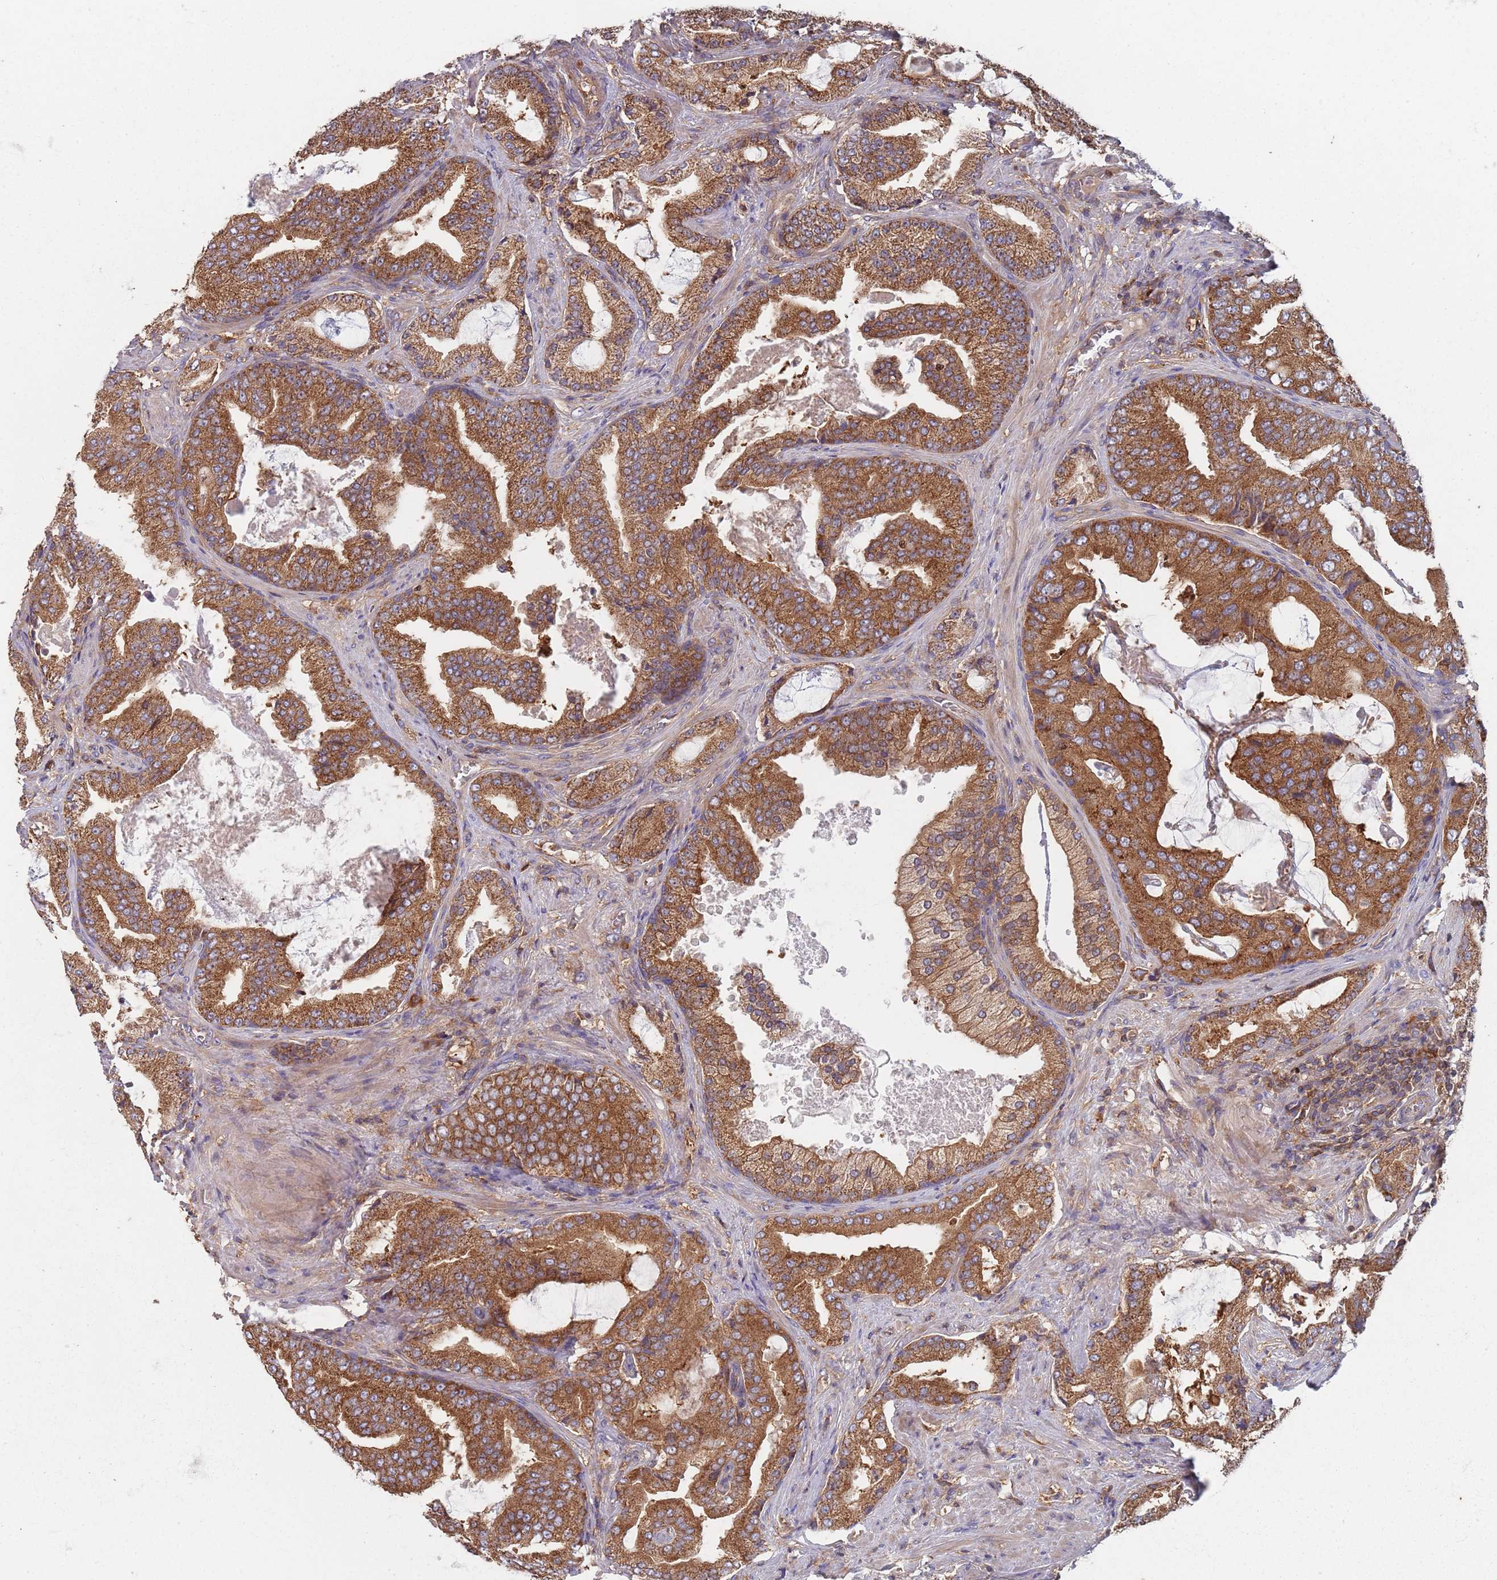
{"staining": {"intensity": "strong", "quantity": ">75%", "location": "cytoplasmic/membranous"}, "tissue": "prostate cancer", "cell_type": "Tumor cells", "image_type": "cancer", "snomed": [{"axis": "morphology", "description": "Adenocarcinoma, High grade"}, {"axis": "topography", "description": "Prostate"}], "caption": "This is an image of immunohistochemistry (IHC) staining of prostate adenocarcinoma (high-grade), which shows strong staining in the cytoplasmic/membranous of tumor cells.", "gene": "GDI2", "patient": {"sex": "male", "age": 68}}